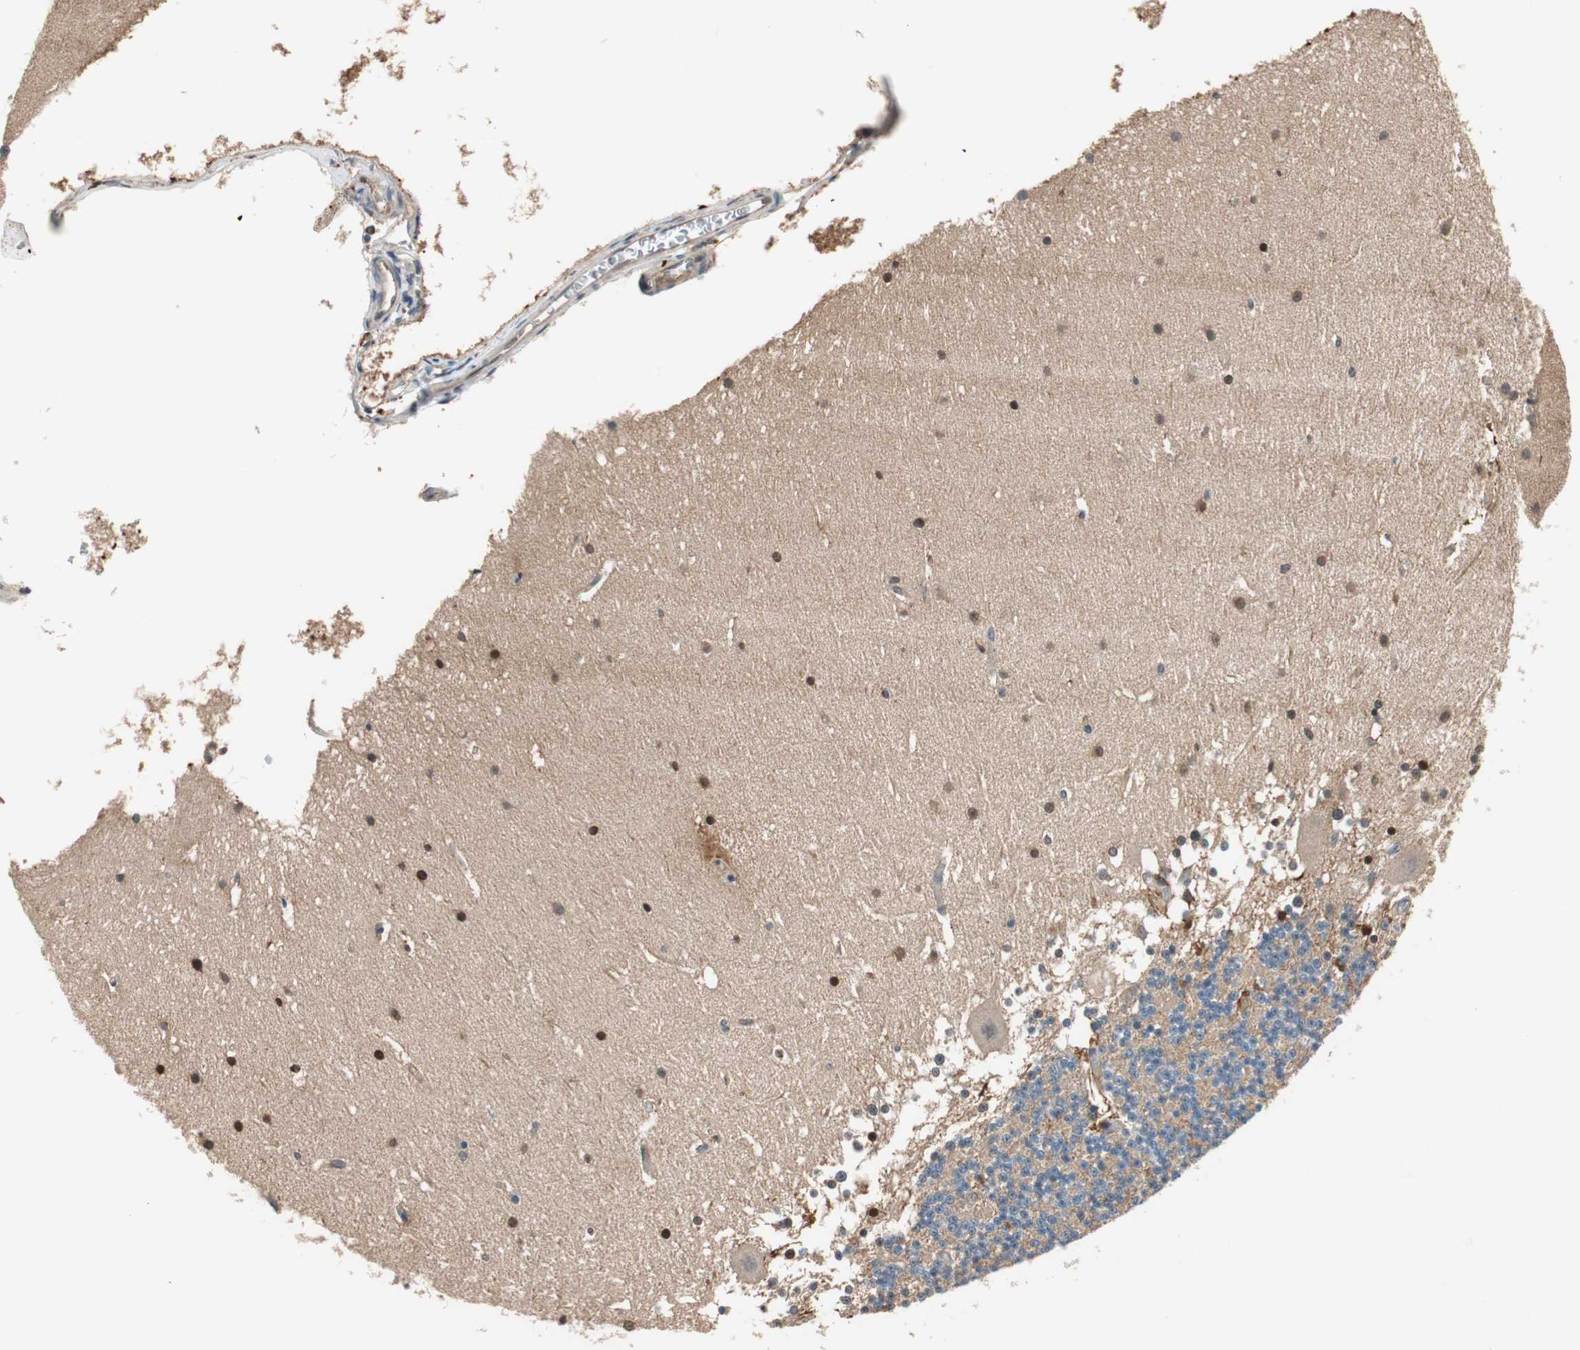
{"staining": {"intensity": "weak", "quantity": ">75%", "location": "cytoplasmic/membranous"}, "tissue": "cerebellum", "cell_type": "Cells in granular layer", "image_type": "normal", "snomed": [{"axis": "morphology", "description": "Normal tissue, NOS"}, {"axis": "topography", "description": "Cerebellum"}], "caption": "Unremarkable cerebellum reveals weak cytoplasmic/membranous staining in approximately >75% of cells in granular layer, visualized by immunohistochemistry.", "gene": "P3R3URF", "patient": {"sex": "female", "age": 19}}